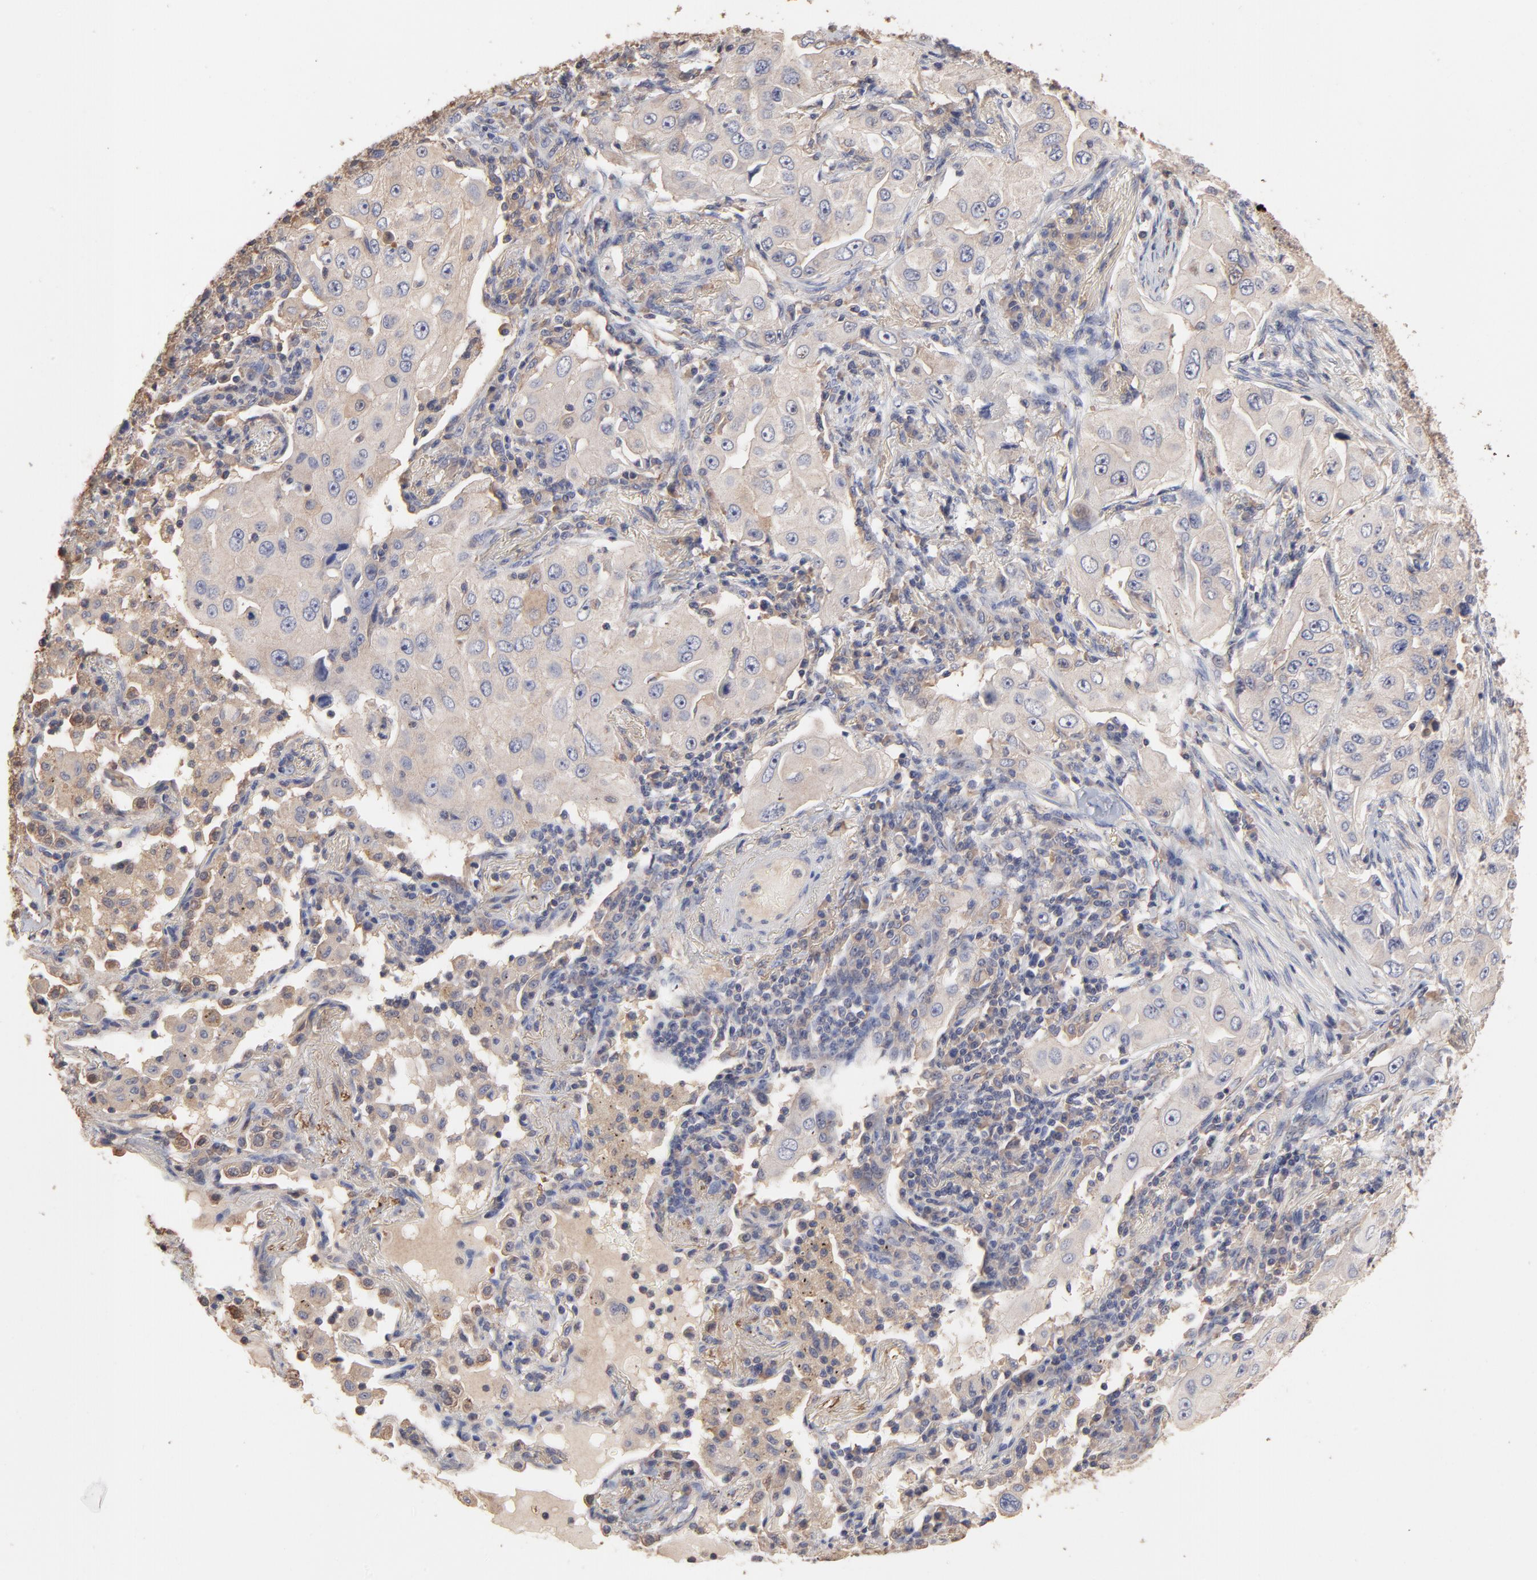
{"staining": {"intensity": "moderate", "quantity": ">75%", "location": "cytoplasmic/membranous"}, "tissue": "lung cancer", "cell_type": "Tumor cells", "image_type": "cancer", "snomed": [{"axis": "morphology", "description": "Adenocarcinoma, NOS"}, {"axis": "topography", "description": "Lung"}], "caption": "Immunohistochemical staining of lung cancer (adenocarcinoma) displays moderate cytoplasmic/membranous protein expression in approximately >75% of tumor cells.", "gene": "TANGO2", "patient": {"sex": "male", "age": 84}}